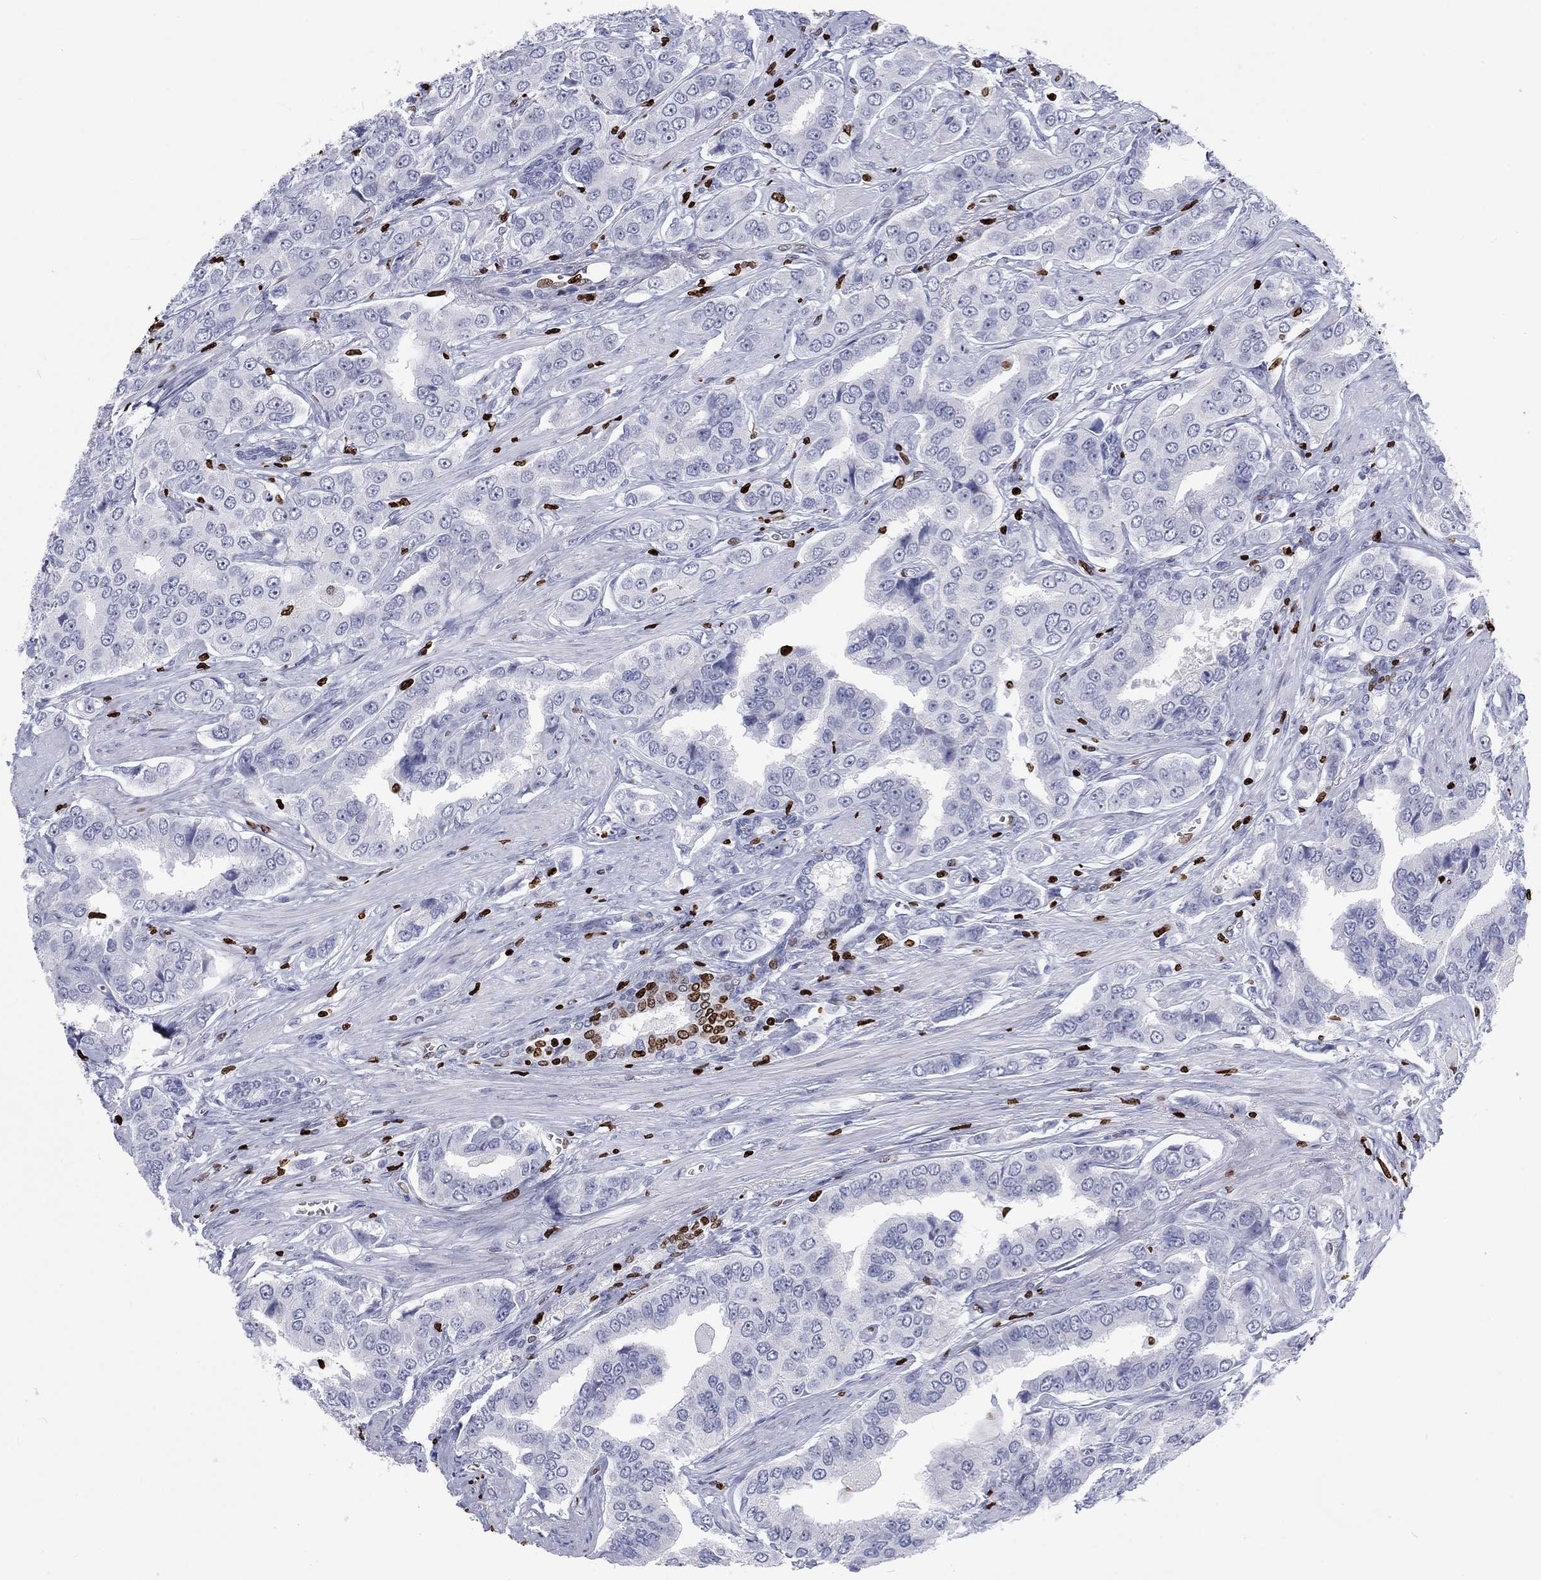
{"staining": {"intensity": "strong", "quantity": "<25%", "location": "nuclear"}, "tissue": "prostate cancer", "cell_type": "Tumor cells", "image_type": "cancer", "snomed": [{"axis": "morphology", "description": "Adenocarcinoma, NOS"}, {"axis": "topography", "description": "Prostate and seminal vesicle, NOS"}, {"axis": "topography", "description": "Prostate"}], "caption": "Immunohistochemical staining of adenocarcinoma (prostate) reveals medium levels of strong nuclear protein positivity in approximately <25% of tumor cells. Immunohistochemistry stains the protein of interest in brown and the nuclei are stained blue.", "gene": "H1-5", "patient": {"sex": "male", "age": 69}}